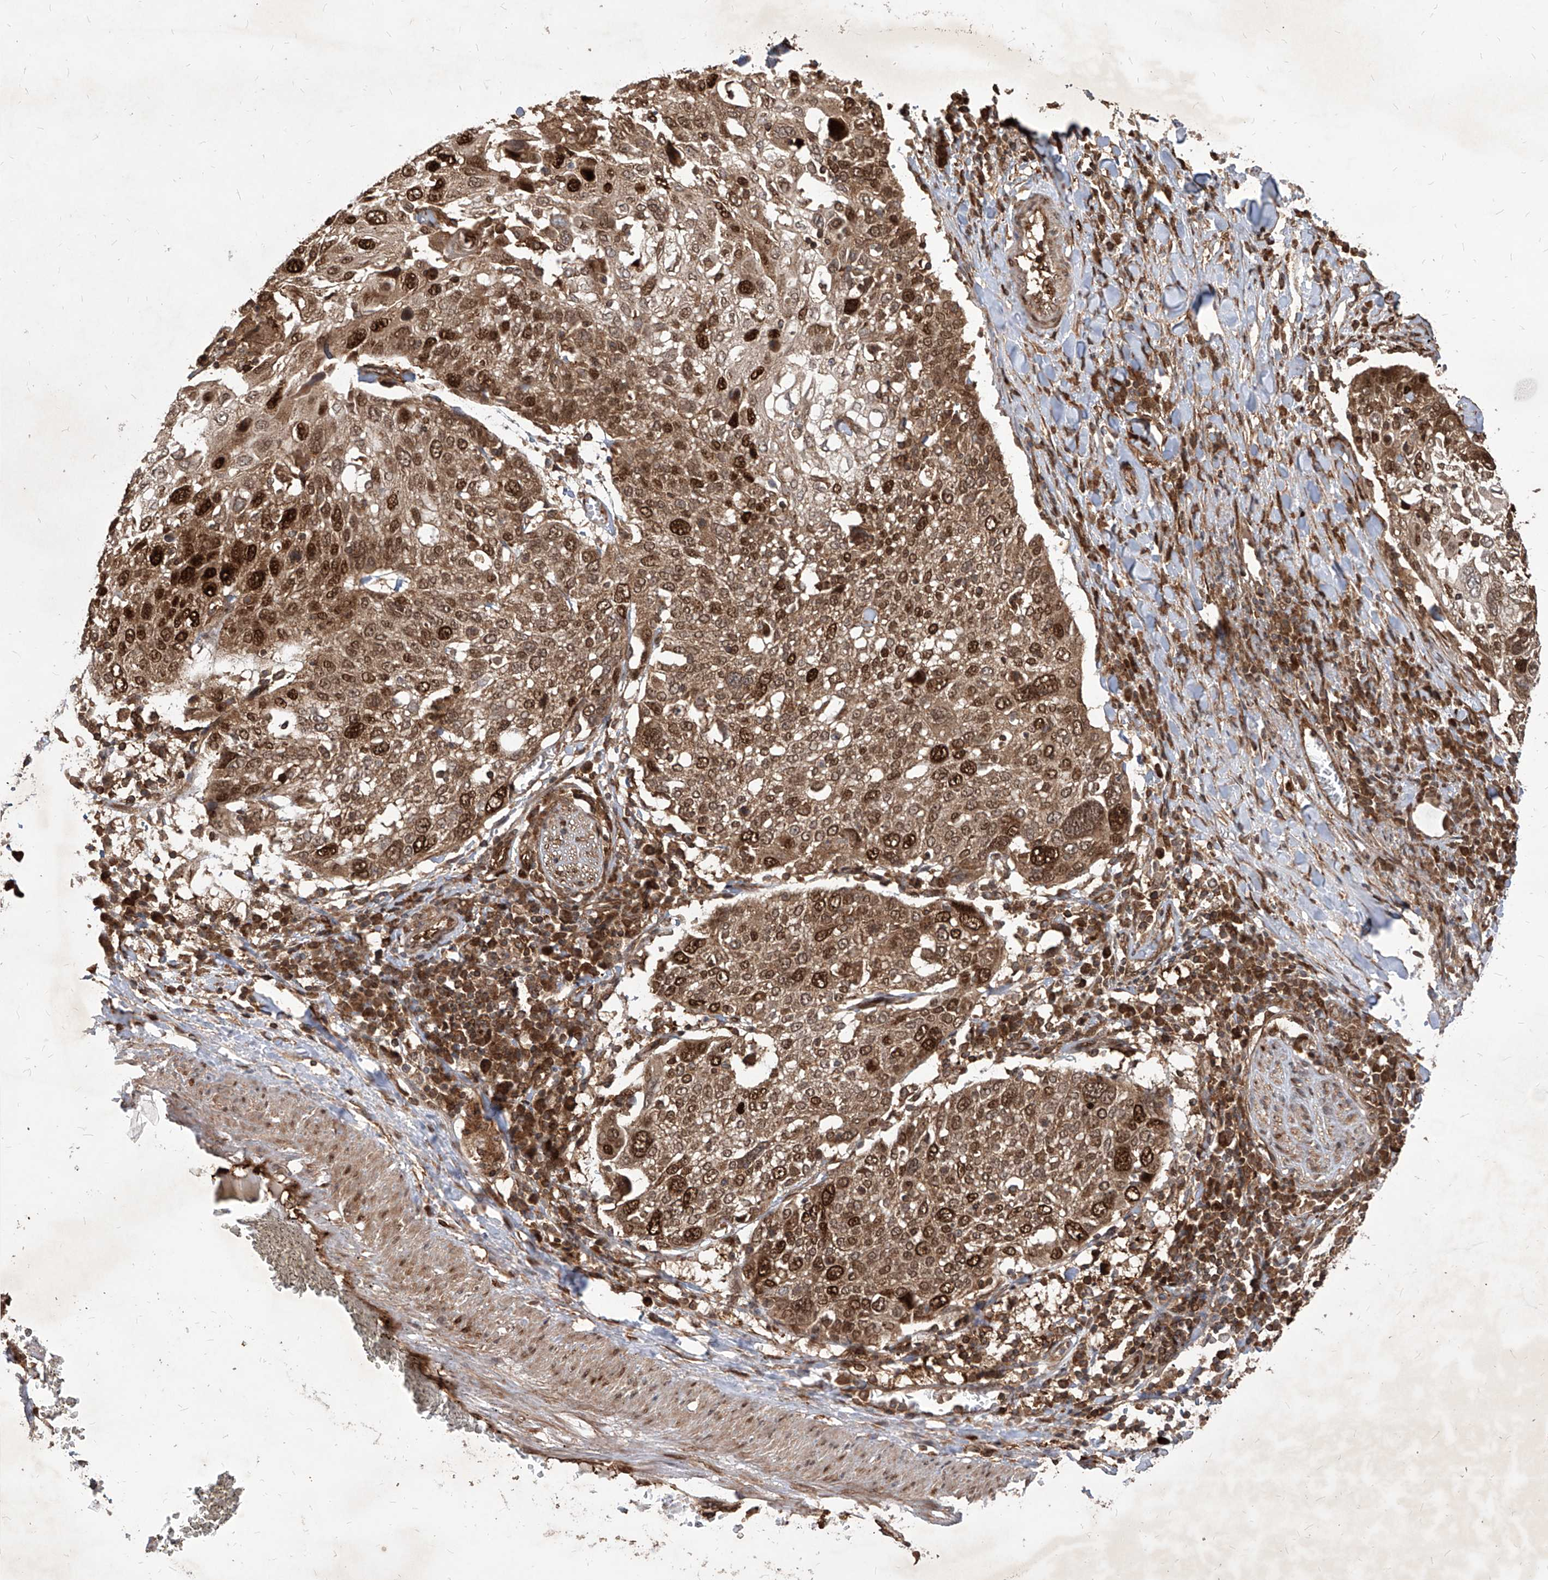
{"staining": {"intensity": "strong", "quantity": ">75%", "location": "cytoplasmic/membranous,nuclear"}, "tissue": "lung cancer", "cell_type": "Tumor cells", "image_type": "cancer", "snomed": [{"axis": "morphology", "description": "Squamous cell carcinoma, NOS"}, {"axis": "topography", "description": "Lung"}], "caption": "A high amount of strong cytoplasmic/membranous and nuclear positivity is identified in about >75% of tumor cells in squamous cell carcinoma (lung) tissue.", "gene": "MAGED2", "patient": {"sex": "male", "age": 65}}